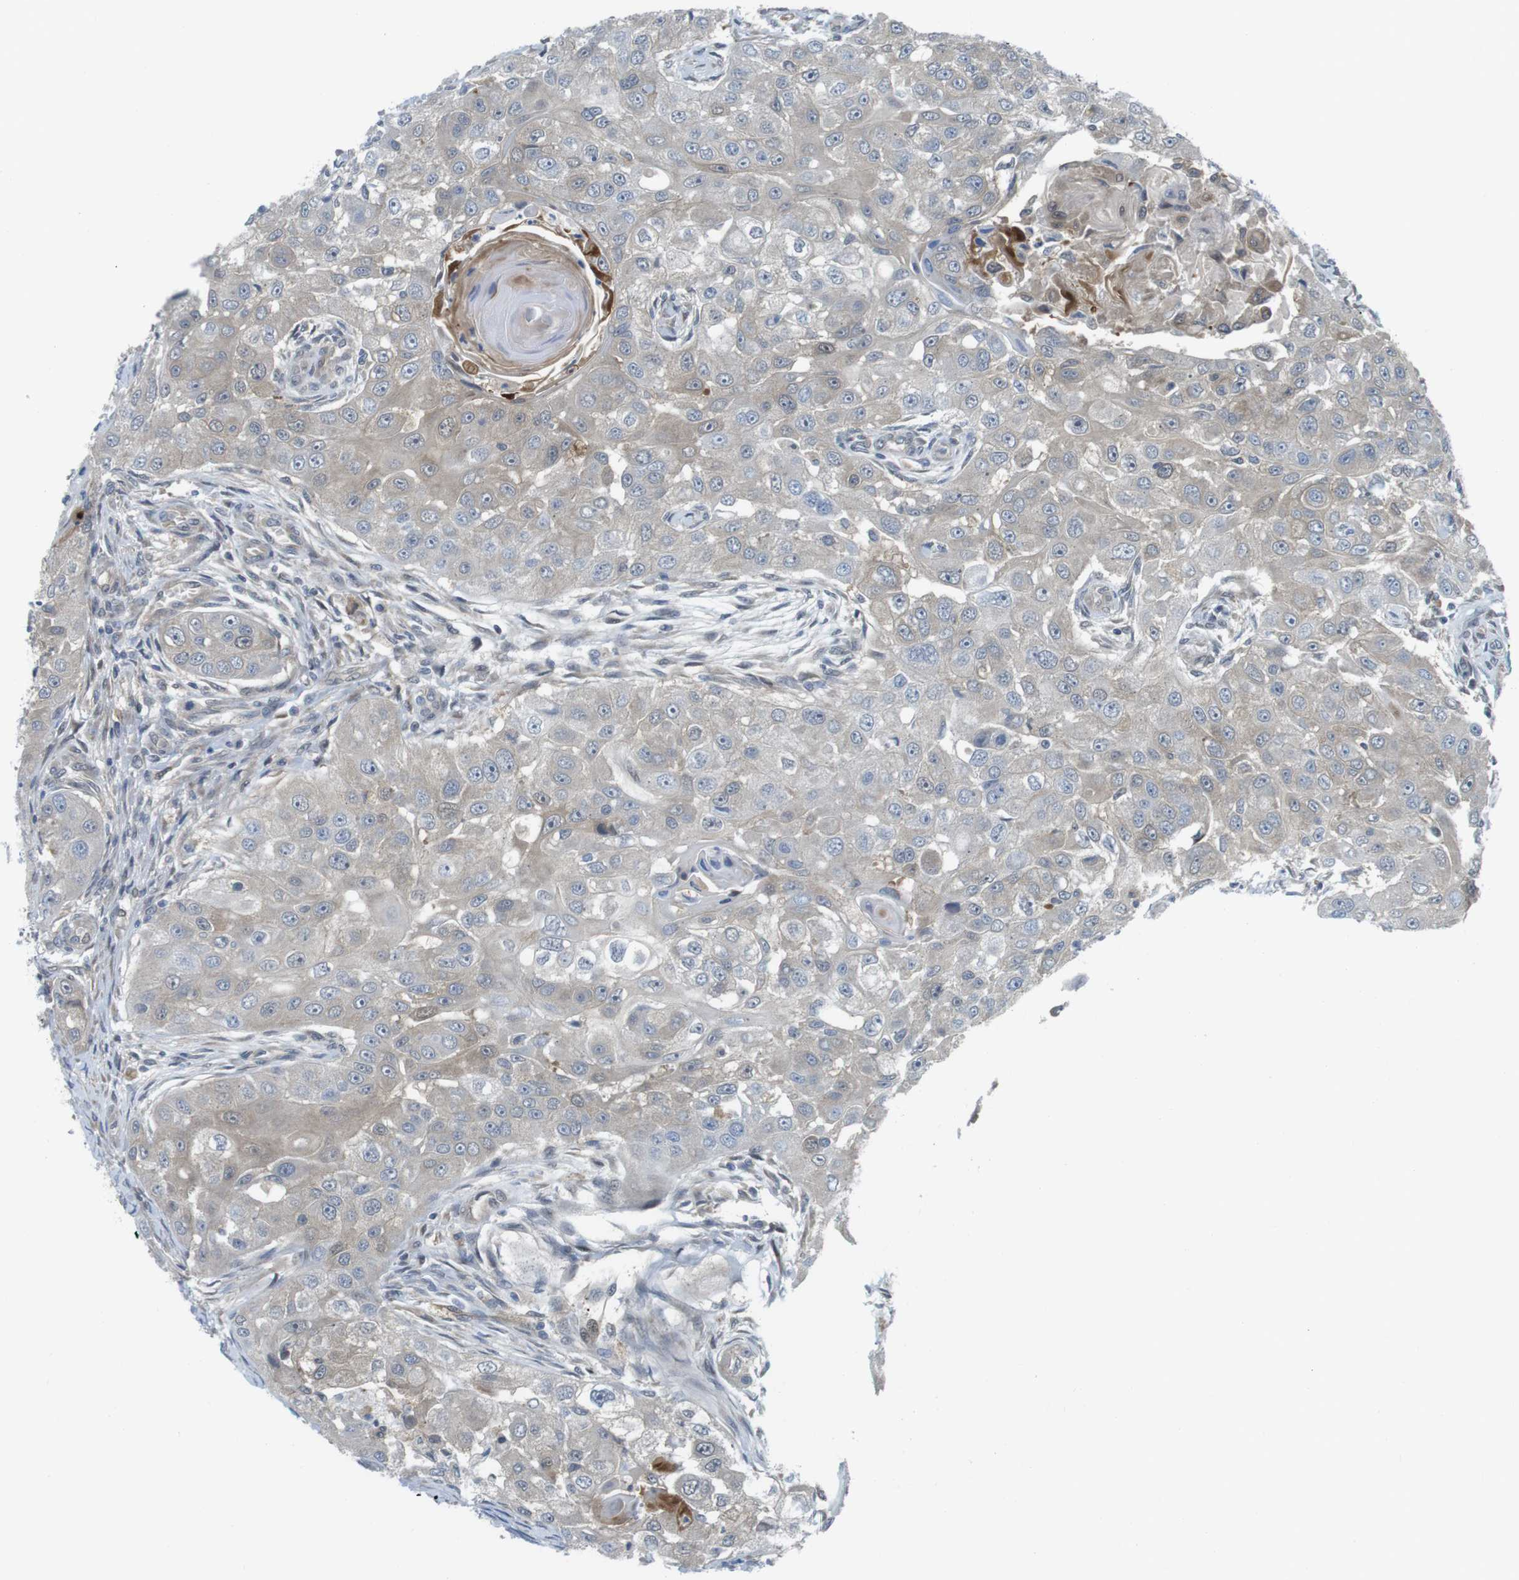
{"staining": {"intensity": "weak", "quantity": ">75%", "location": "cytoplasmic/membranous"}, "tissue": "head and neck cancer", "cell_type": "Tumor cells", "image_type": "cancer", "snomed": [{"axis": "morphology", "description": "Normal tissue, NOS"}, {"axis": "morphology", "description": "Squamous cell carcinoma, NOS"}, {"axis": "topography", "description": "Skeletal muscle"}, {"axis": "topography", "description": "Head-Neck"}], "caption": "A high-resolution image shows immunohistochemistry staining of head and neck cancer (squamous cell carcinoma), which demonstrates weak cytoplasmic/membranous positivity in about >75% of tumor cells.", "gene": "CASP2", "patient": {"sex": "male", "age": 51}}